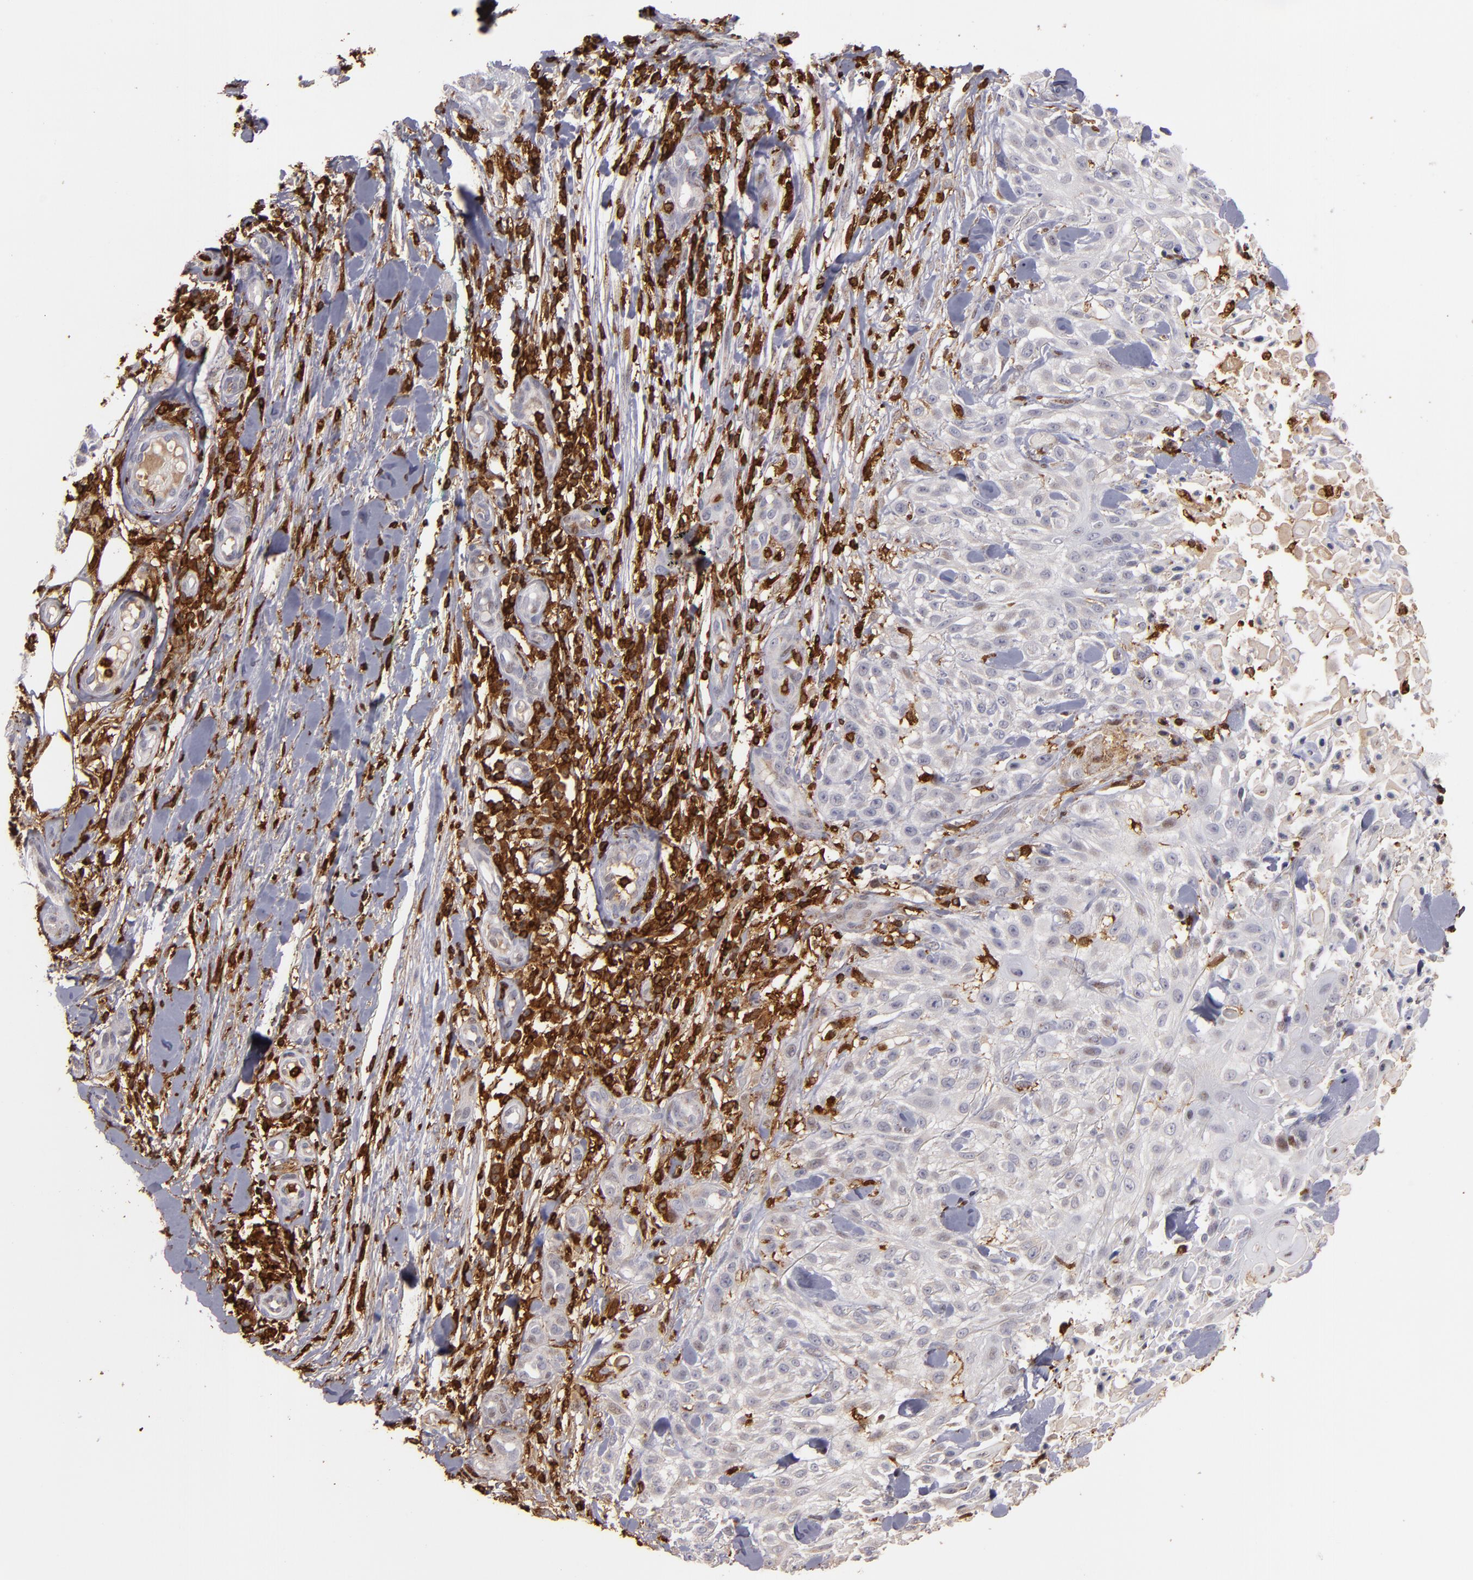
{"staining": {"intensity": "weak", "quantity": "<25%", "location": "cytoplasmic/membranous,nuclear"}, "tissue": "skin cancer", "cell_type": "Tumor cells", "image_type": "cancer", "snomed": [{"axis": "morphology", "description": "Squamous cell carcinoma, NOS"}, {"axis": "topography", "description": "Skin"}], "caption": "Micrograph shows no significant protein positivity in tumor cells of skin cancer. (Stains: DAB (3,3'-diaminobenzidine) immunohistochemistry with hematoxylin counter stain, Microscopy: brightfield microscopy at high magnification).", "gene": "WAS", "patient": {"sex": "female", "age": 42}}